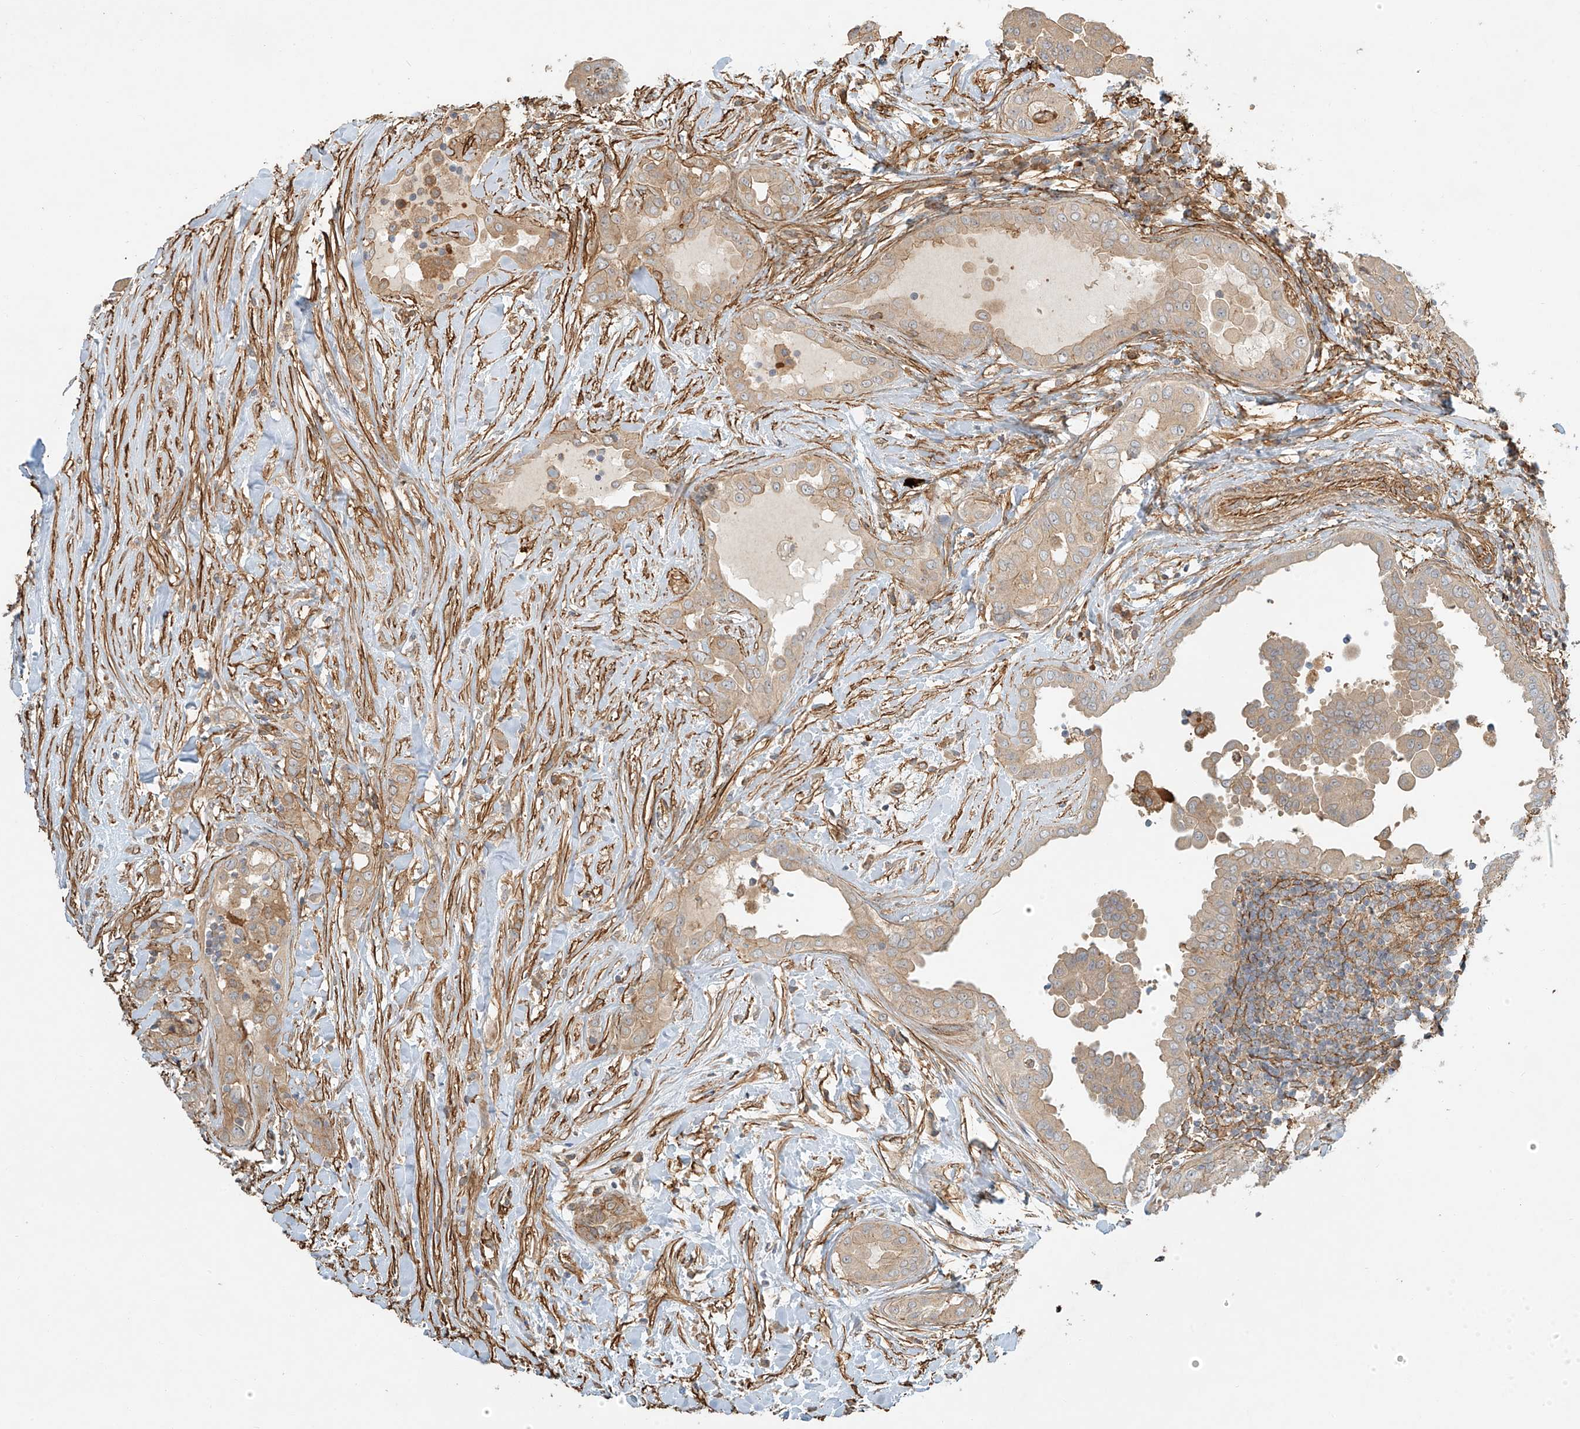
{"staining": {"intensity": "weak", "quantity": "25%-75%", "location": "cytoplasmic/membranous"}, "tissue": "thyroid cancer", "cell_type": "Tumor cells", "image_type": "cancer", "snomed": [{"axis": "morphology", "description": "Papillary adenocarcinoma, NOS"}, {"axis": "topography", "description": "Thyroid gland"}], "caption": "DAB immunohistochemical staining of human thyroid papillary adenocarcinoma reveals weak cytoplasmic/membranous protein positivity in about 25%-75% of tumor cells.", "gene": "CSMD3", "patient": {"sex": "male", "age": 33}}